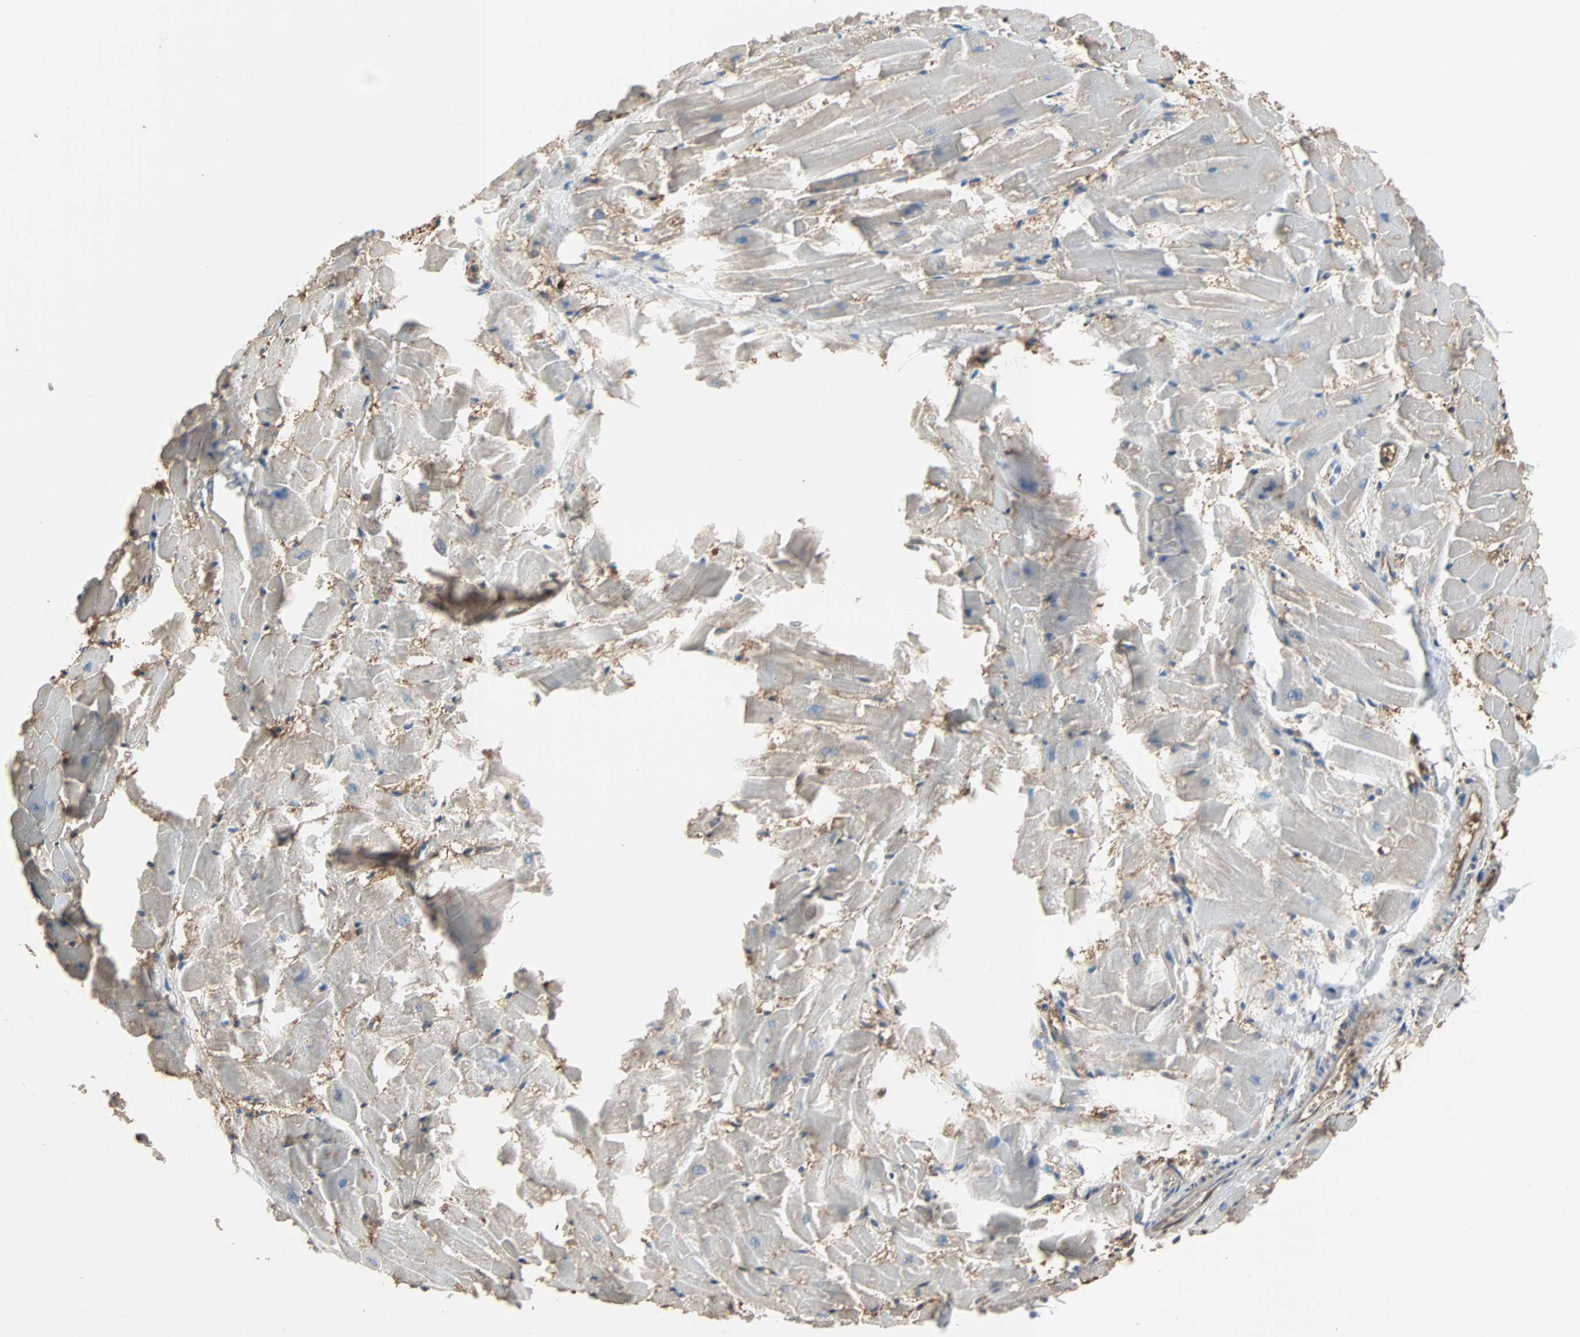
{"staining": {"intensity": "weak", "quantity": "<25%", "location": "cytoplasmic/membranous"}, "tissue": "heart muscle", "cell_type": "Cardiomyocytes", "image_type": "normal", "snomed": [{"axis": "morphology", "description": "Normal tissue, NOS"}, {"axis": "topography", "description": "Heart"}], "caption": "This is an immunohistochemistry micrograph of unremarkable heart muscle. There is no expression in cardiomyocytes.", "gene": "PRDX1", "patient": {"sex": "female", "age": 19}}